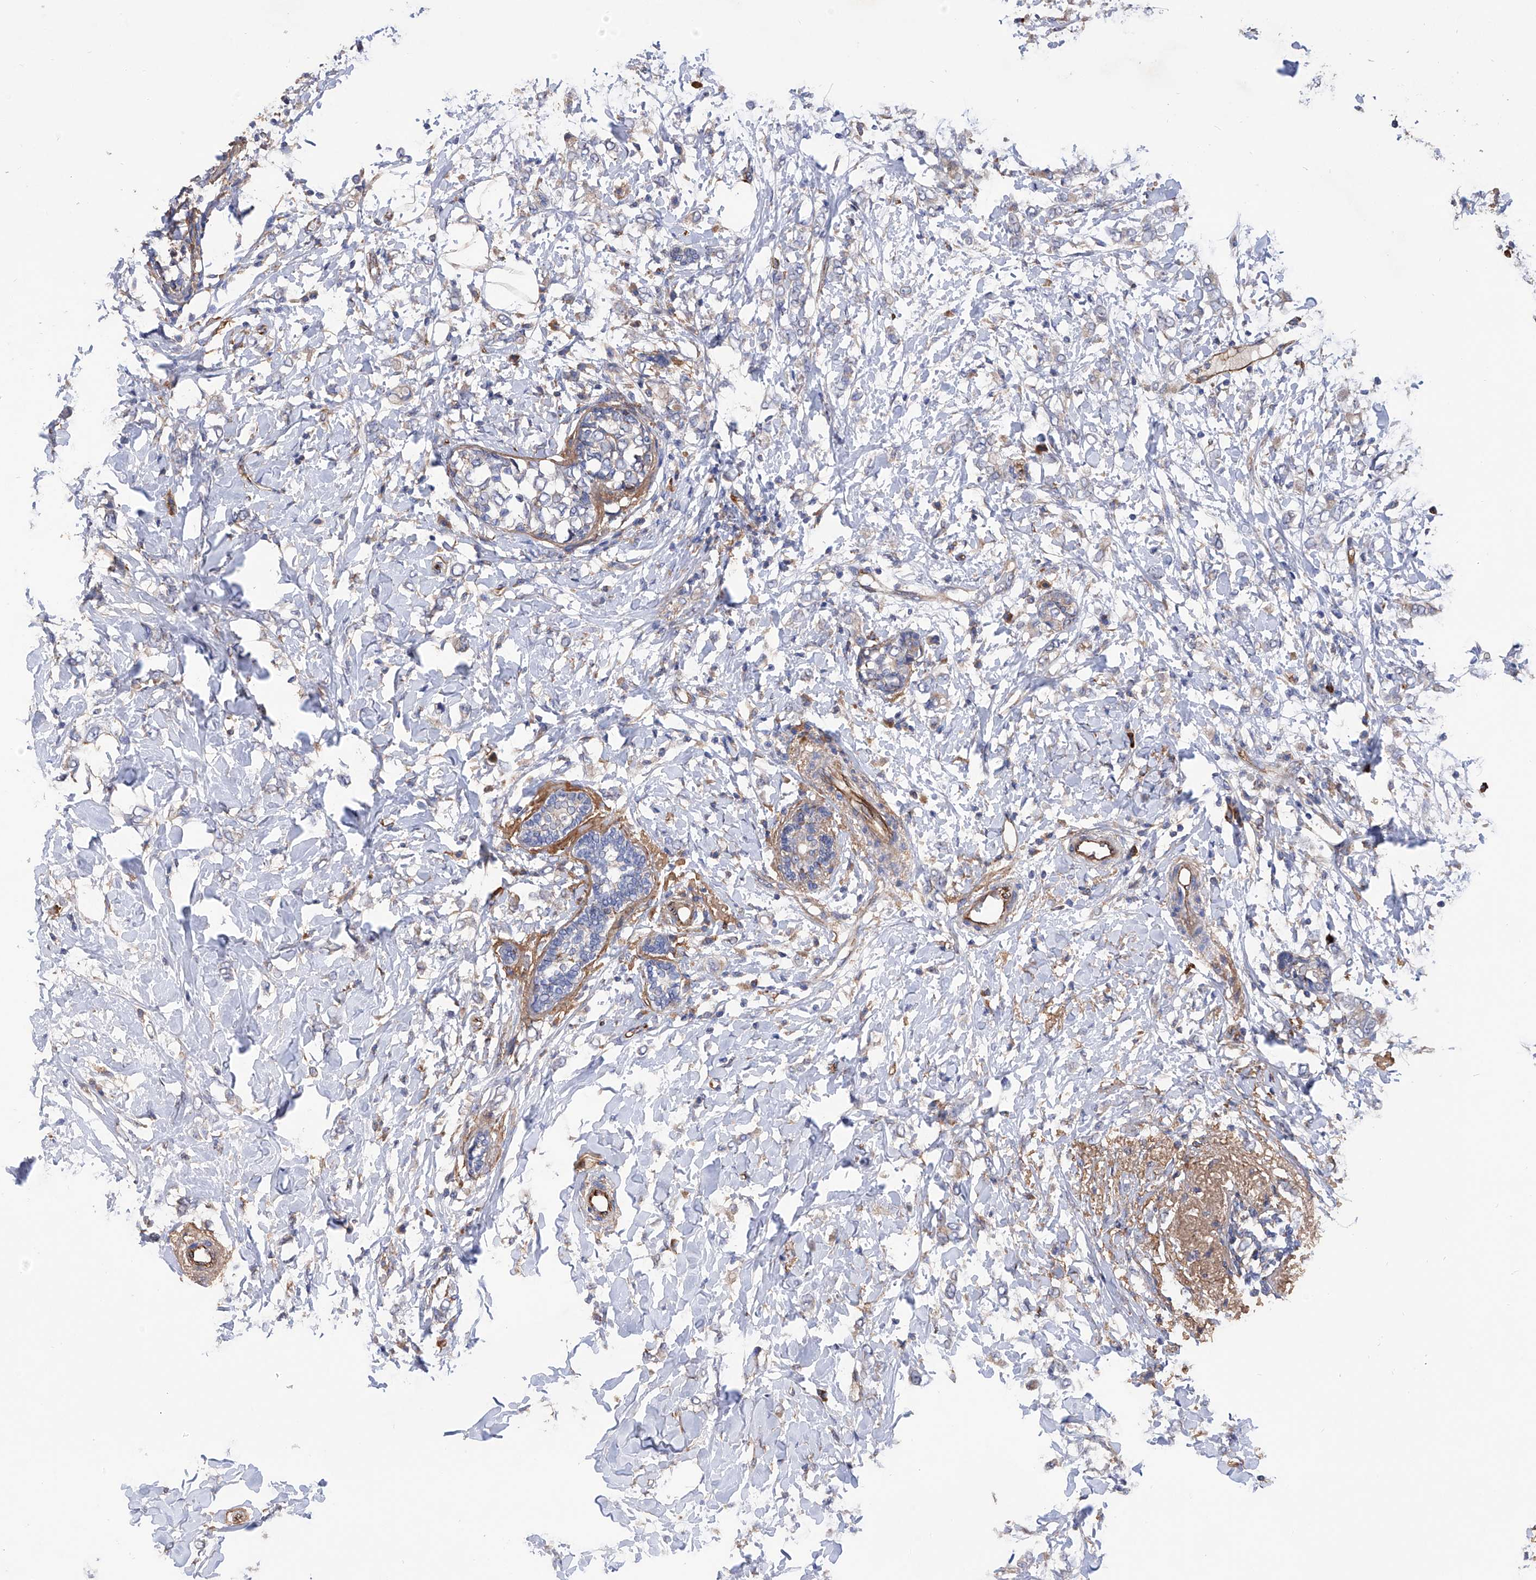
{"staining": {"intensity": "weak", "quantity": "<25%", "location": "cytoplasmic/membranous"}, "tissue": "breast cancer", "cell_type": "Tumor cells", "image_type": "cancer", "snomed": [{"axis": "morphology", "description": "Normal tissue, NOS"}, {"axis": "morphology", "description": "Lobular carcinoma"}, {"axis": "topography", "description": "Breast"}], "caption": "Image shows no significant protein positivity in tumor cells of breast cancer (lobular carcinoma).", "gene": "INPP5B", "patient": {"sex": "female", "age": 47}}